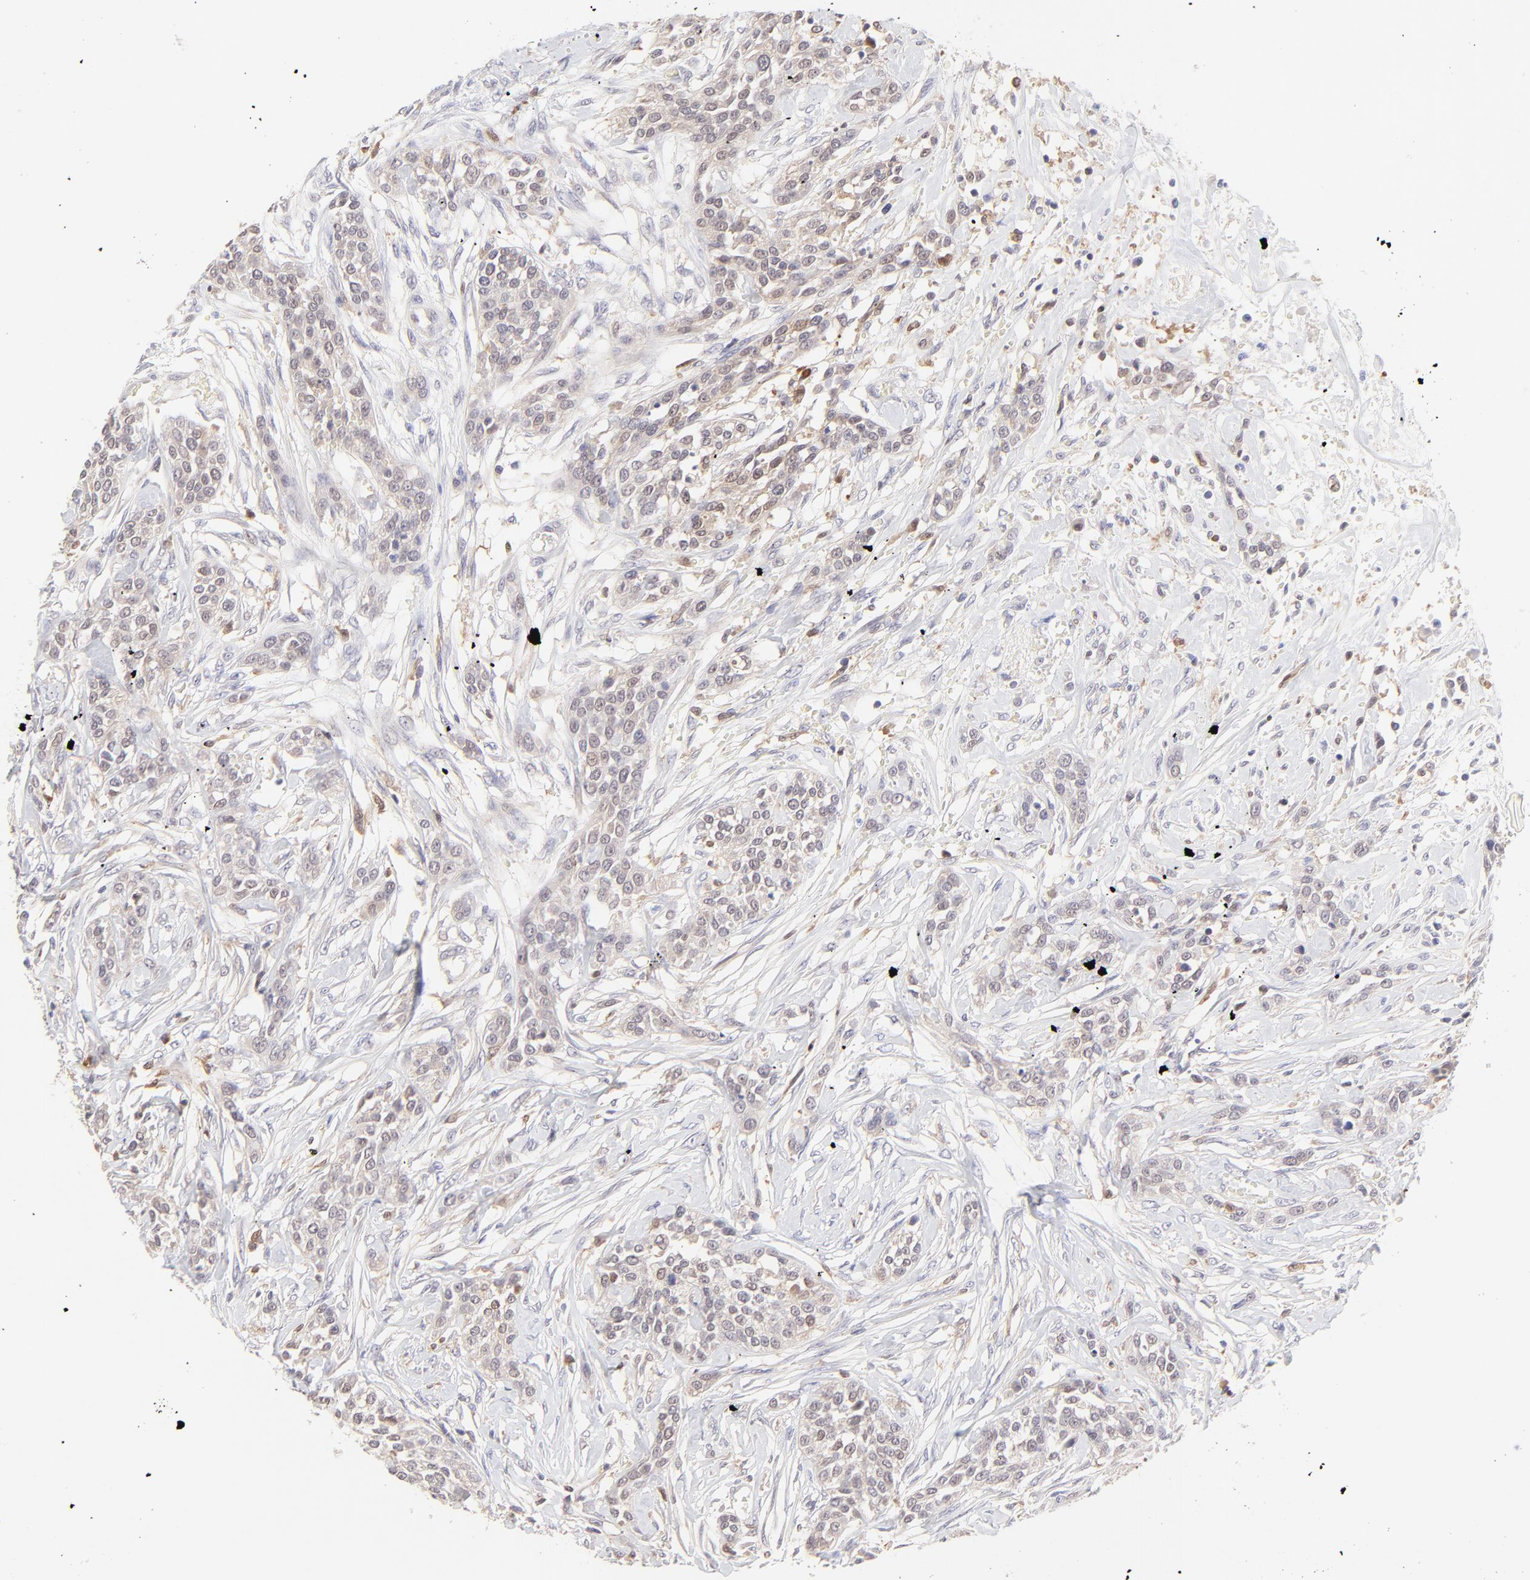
{"staining": {"intensity": "weak", "quantity": "25%-75%", "location": "cytoplasmic/membranous,nuclear"}, "tissue": "urothelial cancer", "cell_type": "Tumor cells", "image_type": "cancer", "snomed": [{"axis": "morphology", "description": "Urothelial carcinoma, High grade"}, {"axis": "topography", "description": "Urinary bladder"}], "caption": "Weak cytoplasmic/membranous and nuclear protein expression is present in approximately 25%-75% of tumor cells in urothelial cancer.", "gene": "HYAL1", "patient": {"sex": "male", "age": 56}}